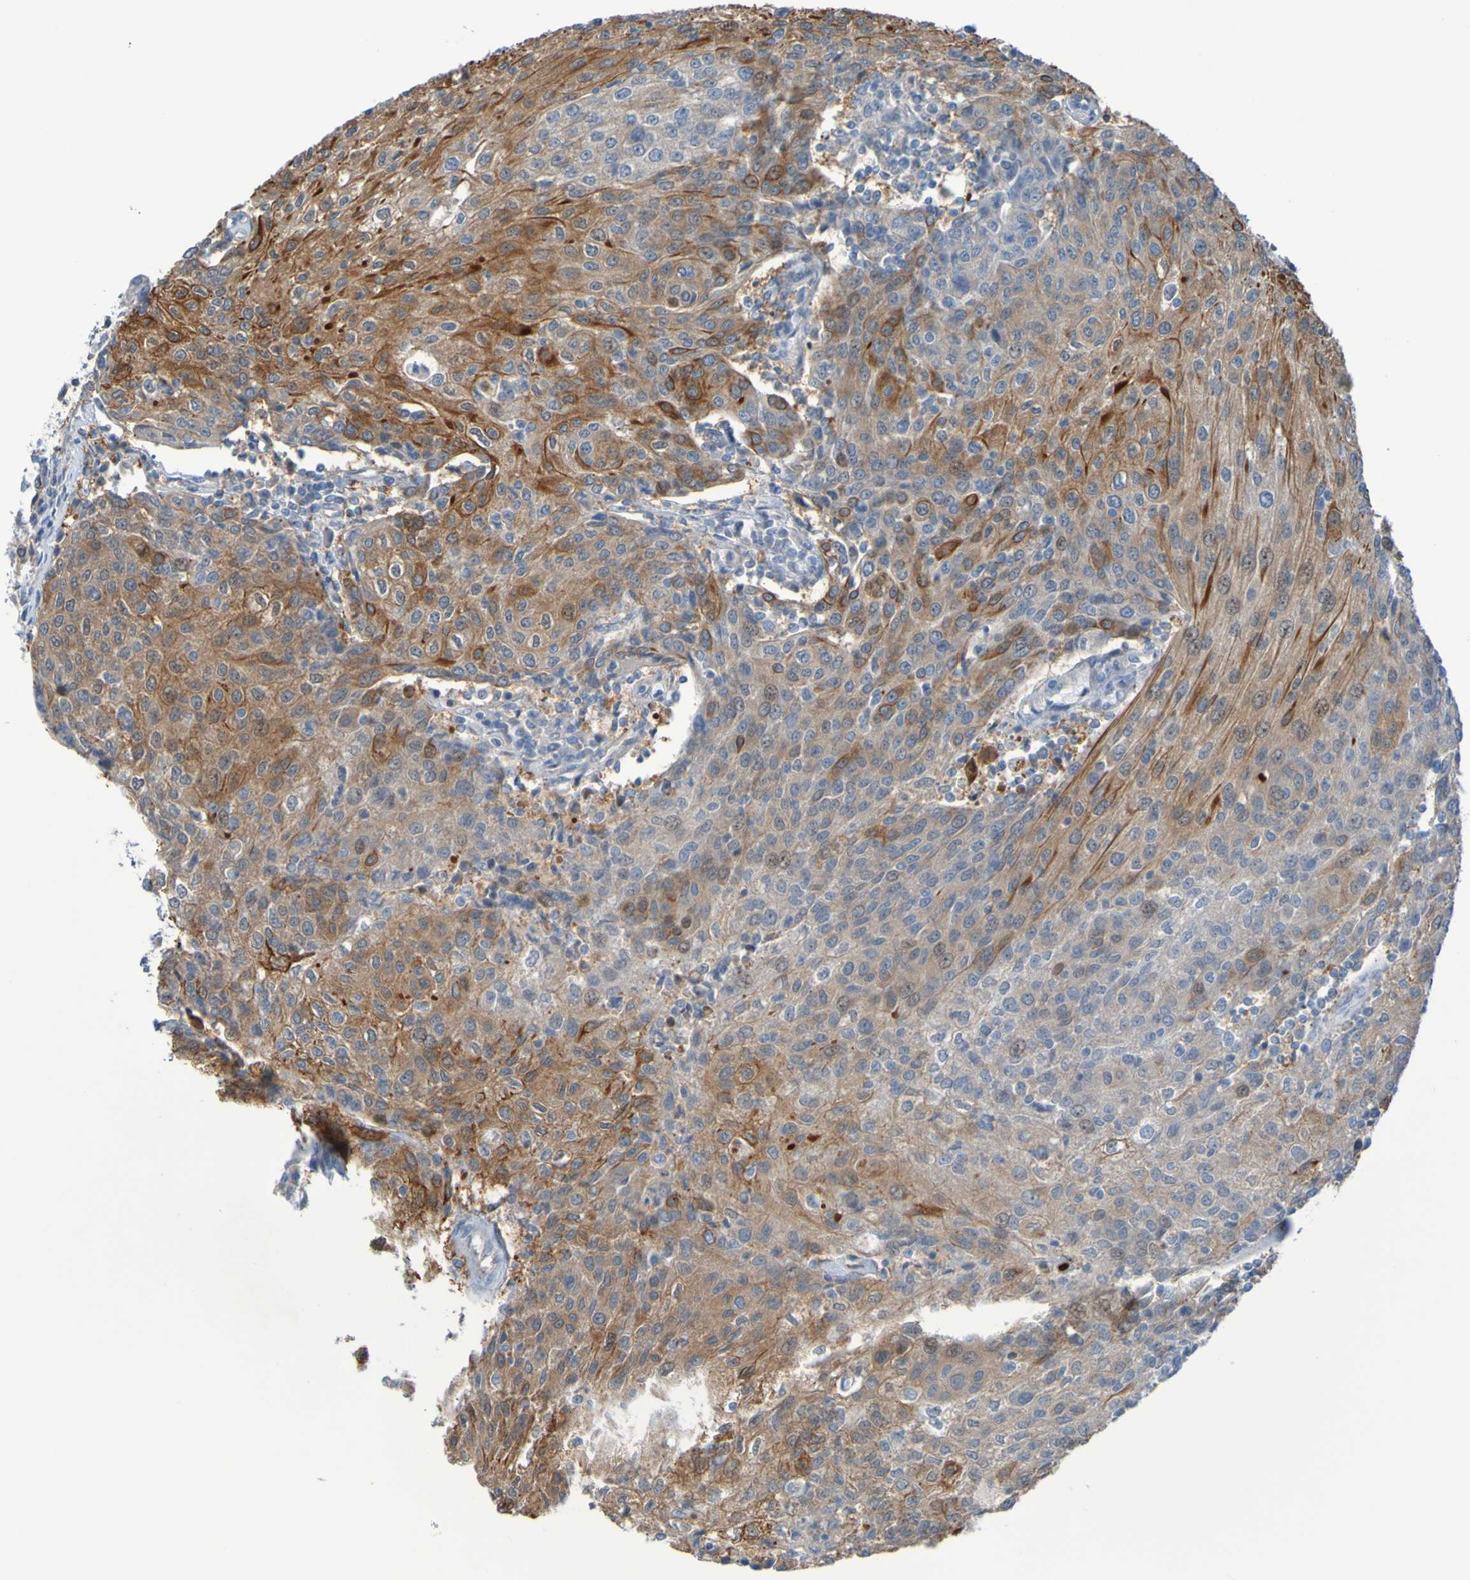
{"staining": {"intensity": "moderate", "quantity": ">75%", "location": "cytoplasmic/membranous"}, "tissue": "urothelial cancer", "cell_type": "Tumor cells", "image_type": "cancer", "snomed": [{"axis": "morphology", "description": "Urothelial carcinoma, High grade"}, {"axis": "topography", "description": "Urinary bladder"}], "caption": "Urothelial cancer stained with a brown dye exhibits moderate cytoplasmic/membranous positive staining in about >75% of tumor cells.", "gene": "NPRL3", "patient": {"sex": "female", "age": 85}}